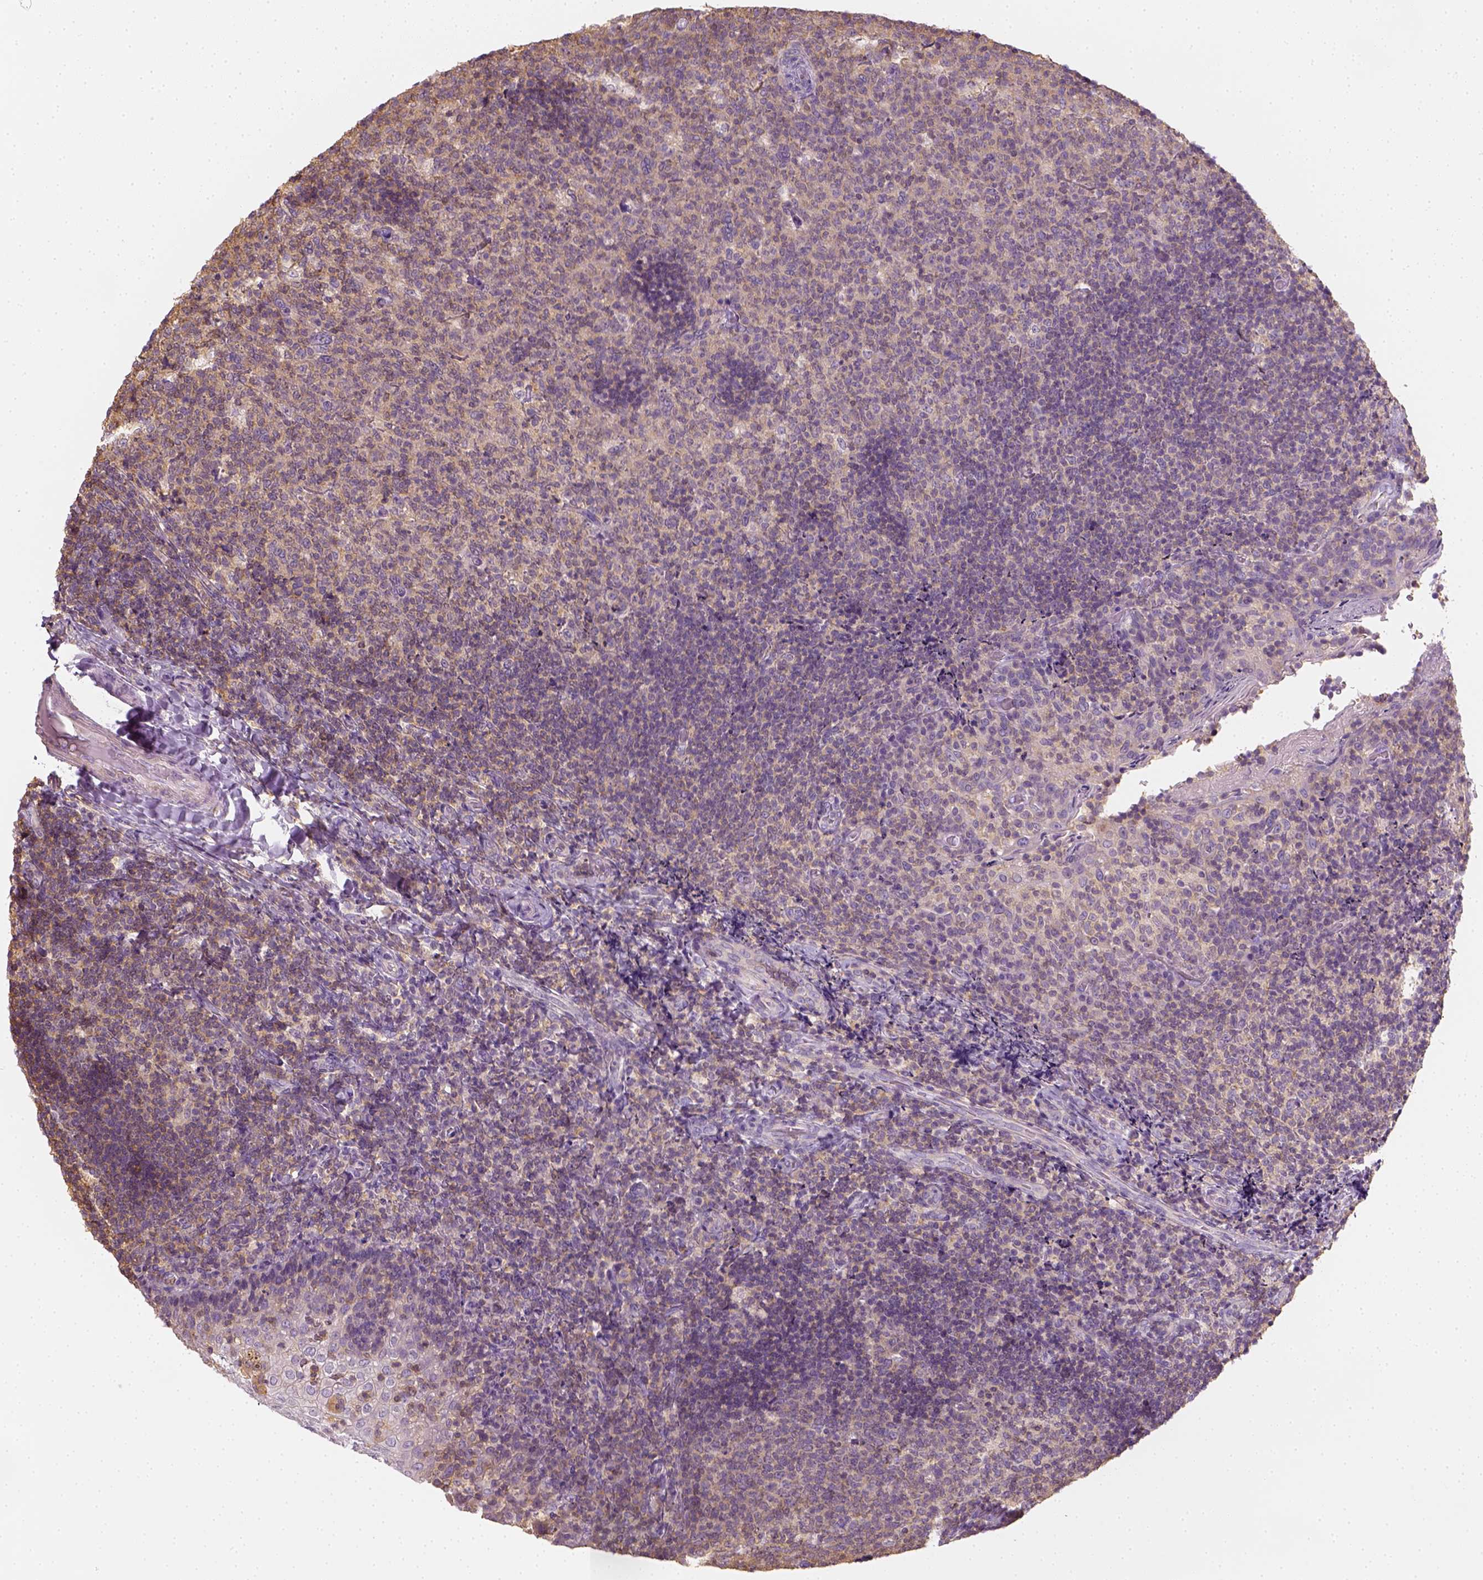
{"staining": {"intensity": "weak", "quantity": "<25%", "location": "cytoplasmic/membranous"}, "tissue": "tonsil", "cell_type": "Germinal center cells", "image_type": "normal", "snomed": [{"axis": "morphology", "description": "Normal tissue, NOS"}, {"axis": "topography", "description": "Tonsil"}], "caption": "Photomicrograph shows no protein expression in germinal center cells of normal tonsil.", "gene": "EPHB1", "patient": {"sex": "female", "age": 10}}